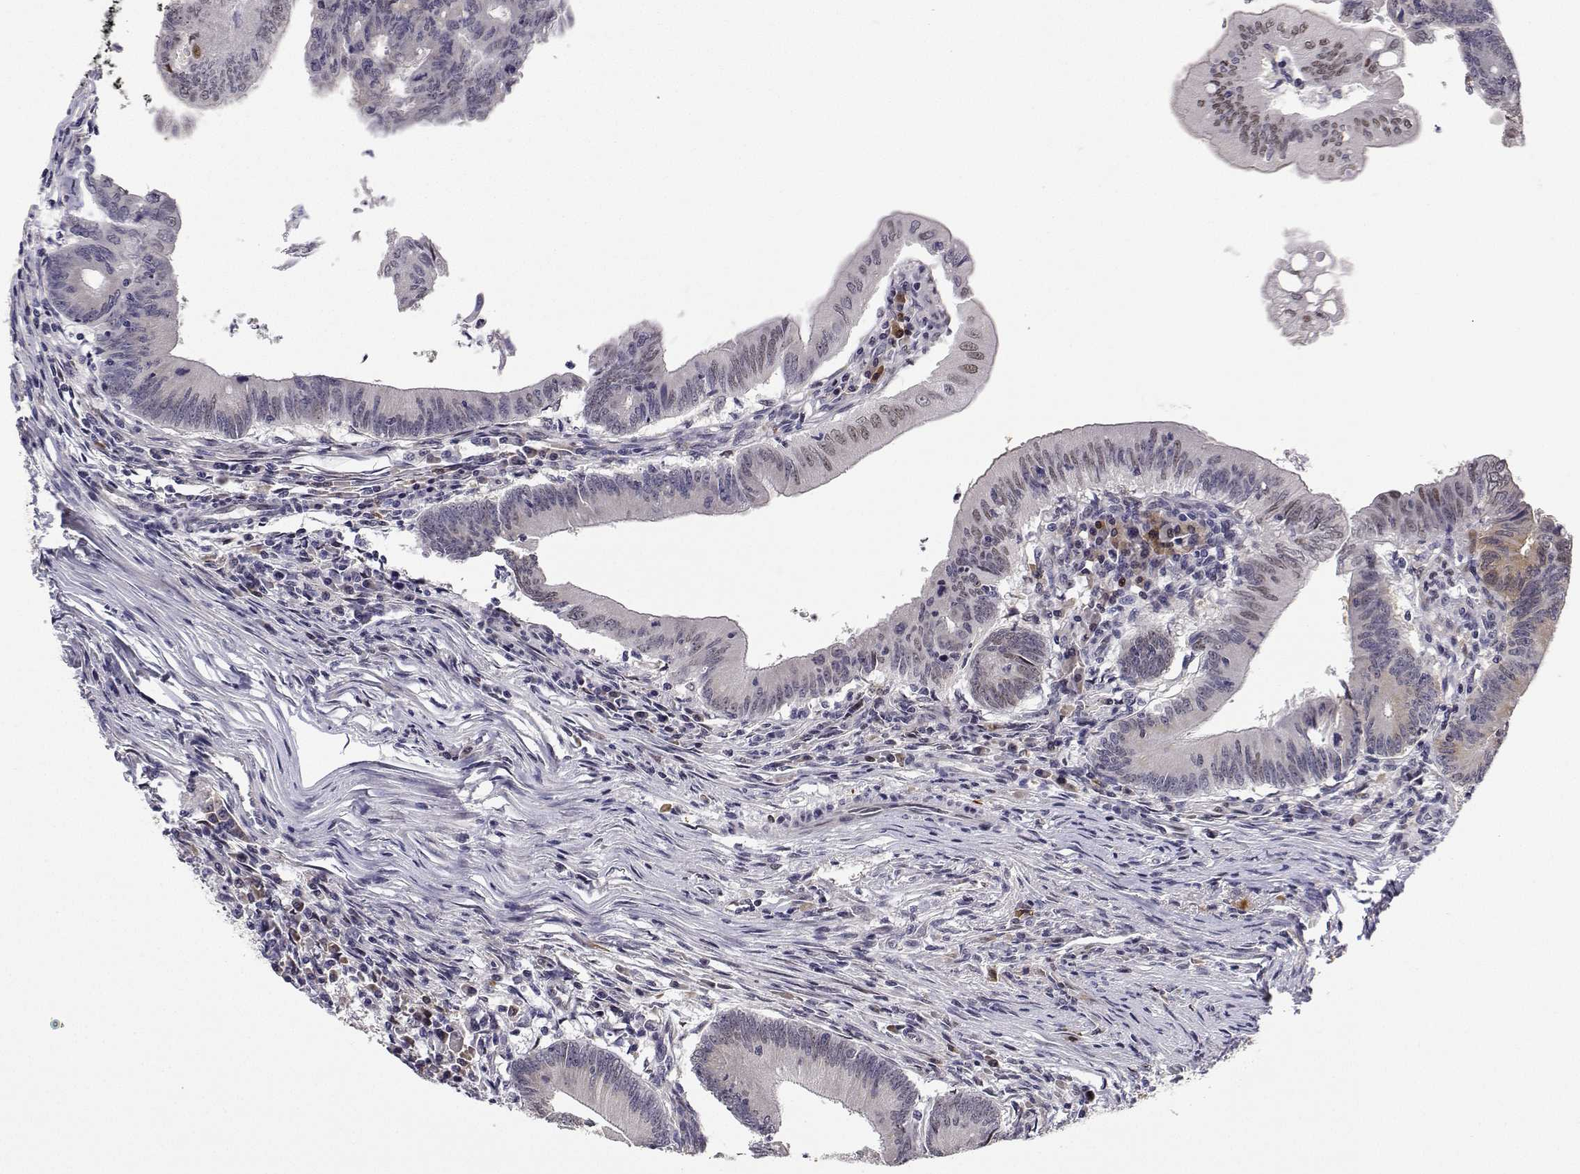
{"staining": {"intensity": "moderate", "quantity": "25%-75%", "location": "cytoplasmic/membranous,nuclear"}, "tissue": "colorectal cancer", "cell_type": "Tumor cells", "image_type": "cancer", "snomed": [{"axis": "morphology", "description": "Adenocarcinoma, NOS"}, {"axis": "topography", "description": "Colon"}], "caption": "Immunohistochemical staining of human colorectal cancer (adenocarcinoma) demonstrates medium levels of moderate cytoplasmic/membranous and nuclear protein staining in approximately 25%-75% of tumor cells. (IHC, brightfield microscopy, high magnification).", "gene": "PHGDH", "patient": {"sex": "female", "age": 70}}